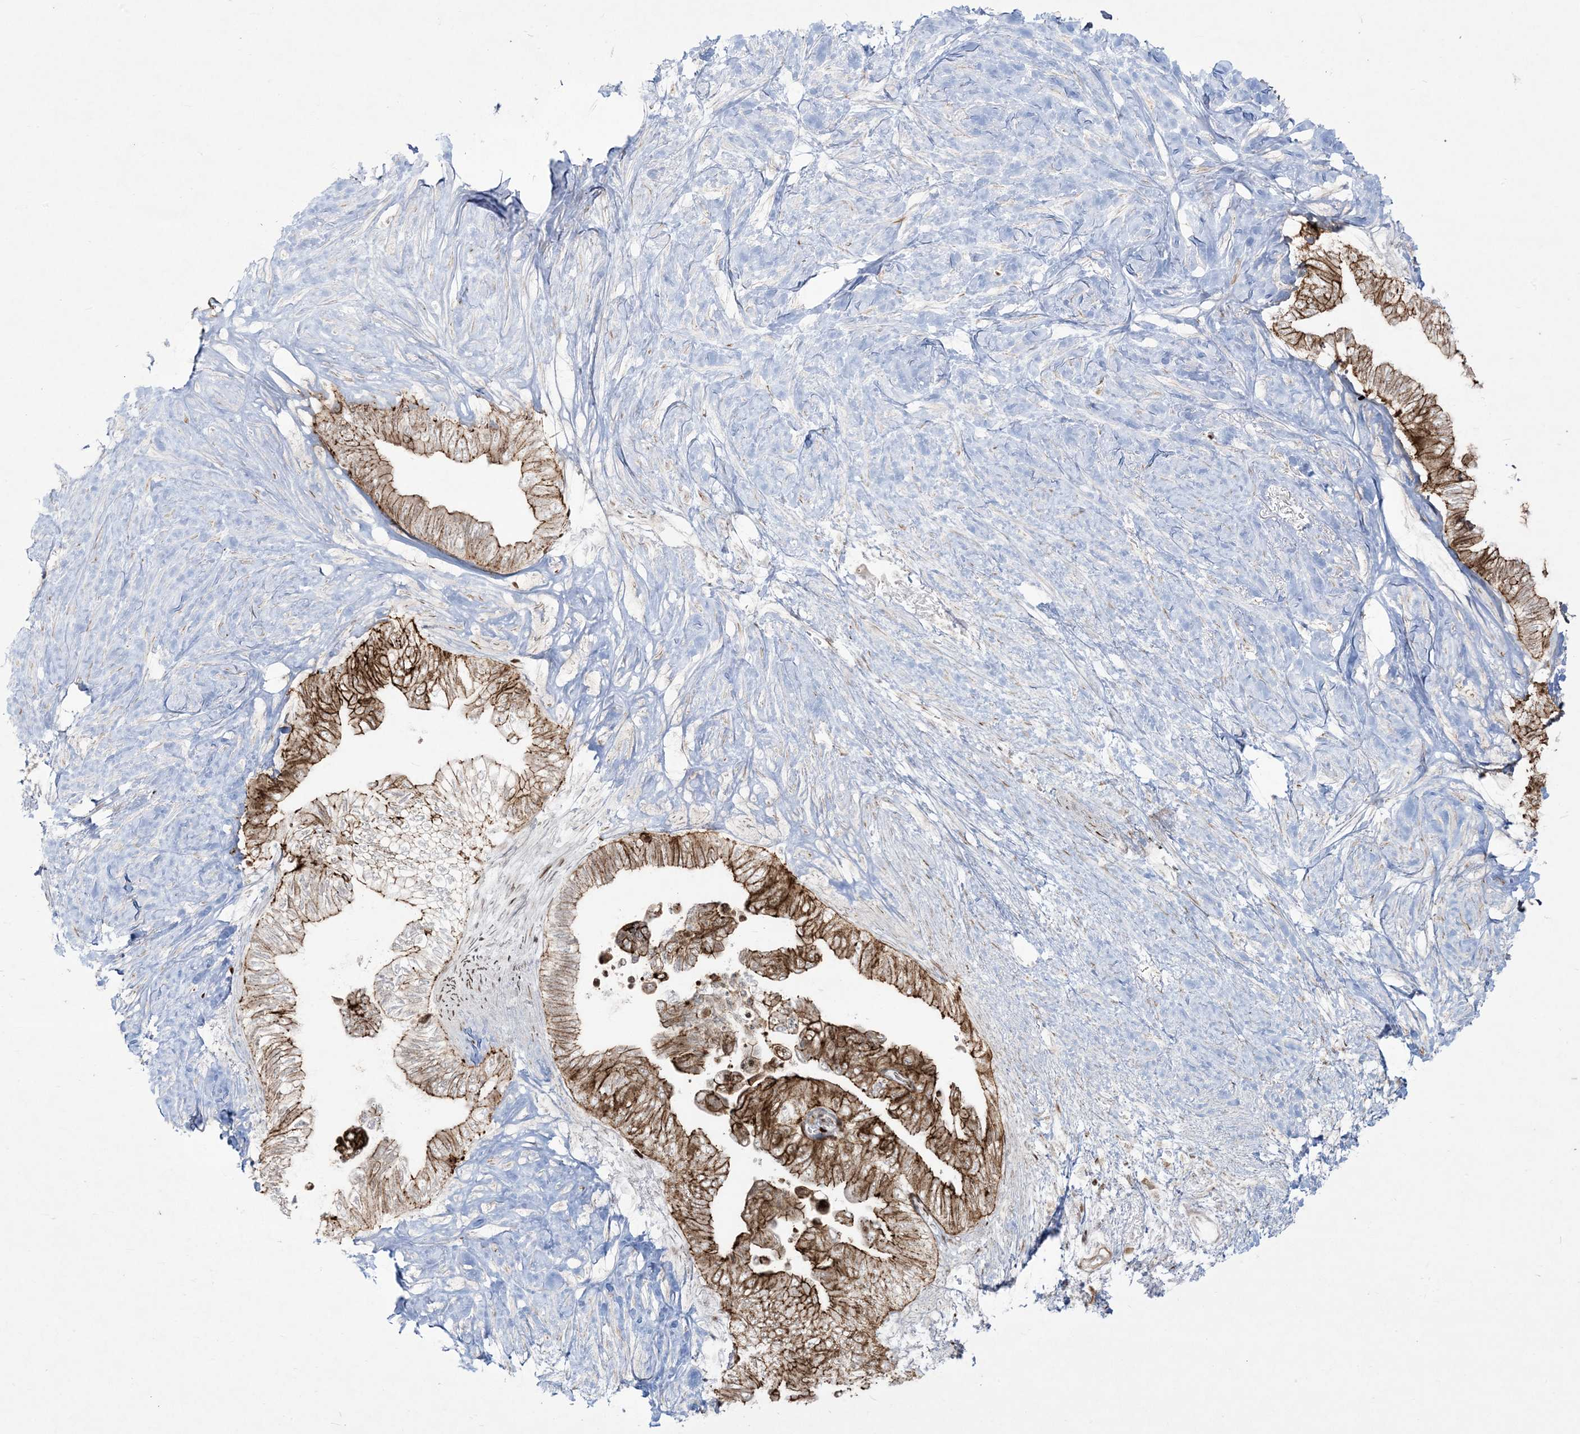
{"staining": {"intensity": "moderate", "quantity": ">75%", "location": "cytoplasmic/membranous"}, "tissue": "pancreatic cancer", "cell_type": "Tumor cells", "image_type": "cancer", "snomed": [{"axis": "morphology", "description": "Adenocarcinoma, NOS"}, {"axis": "topography", "description": "Pancreas"}], "caption": "DAB (3,3'-diaminobenzidine) immunohistochemical staining of human pancreatic adenocarcinoma displays moderate cytoplasmic/membranous protein expression in about >75% of tumor cells.", "gene": "RBM10", "patient": {"sex": "female", "age": 72}}